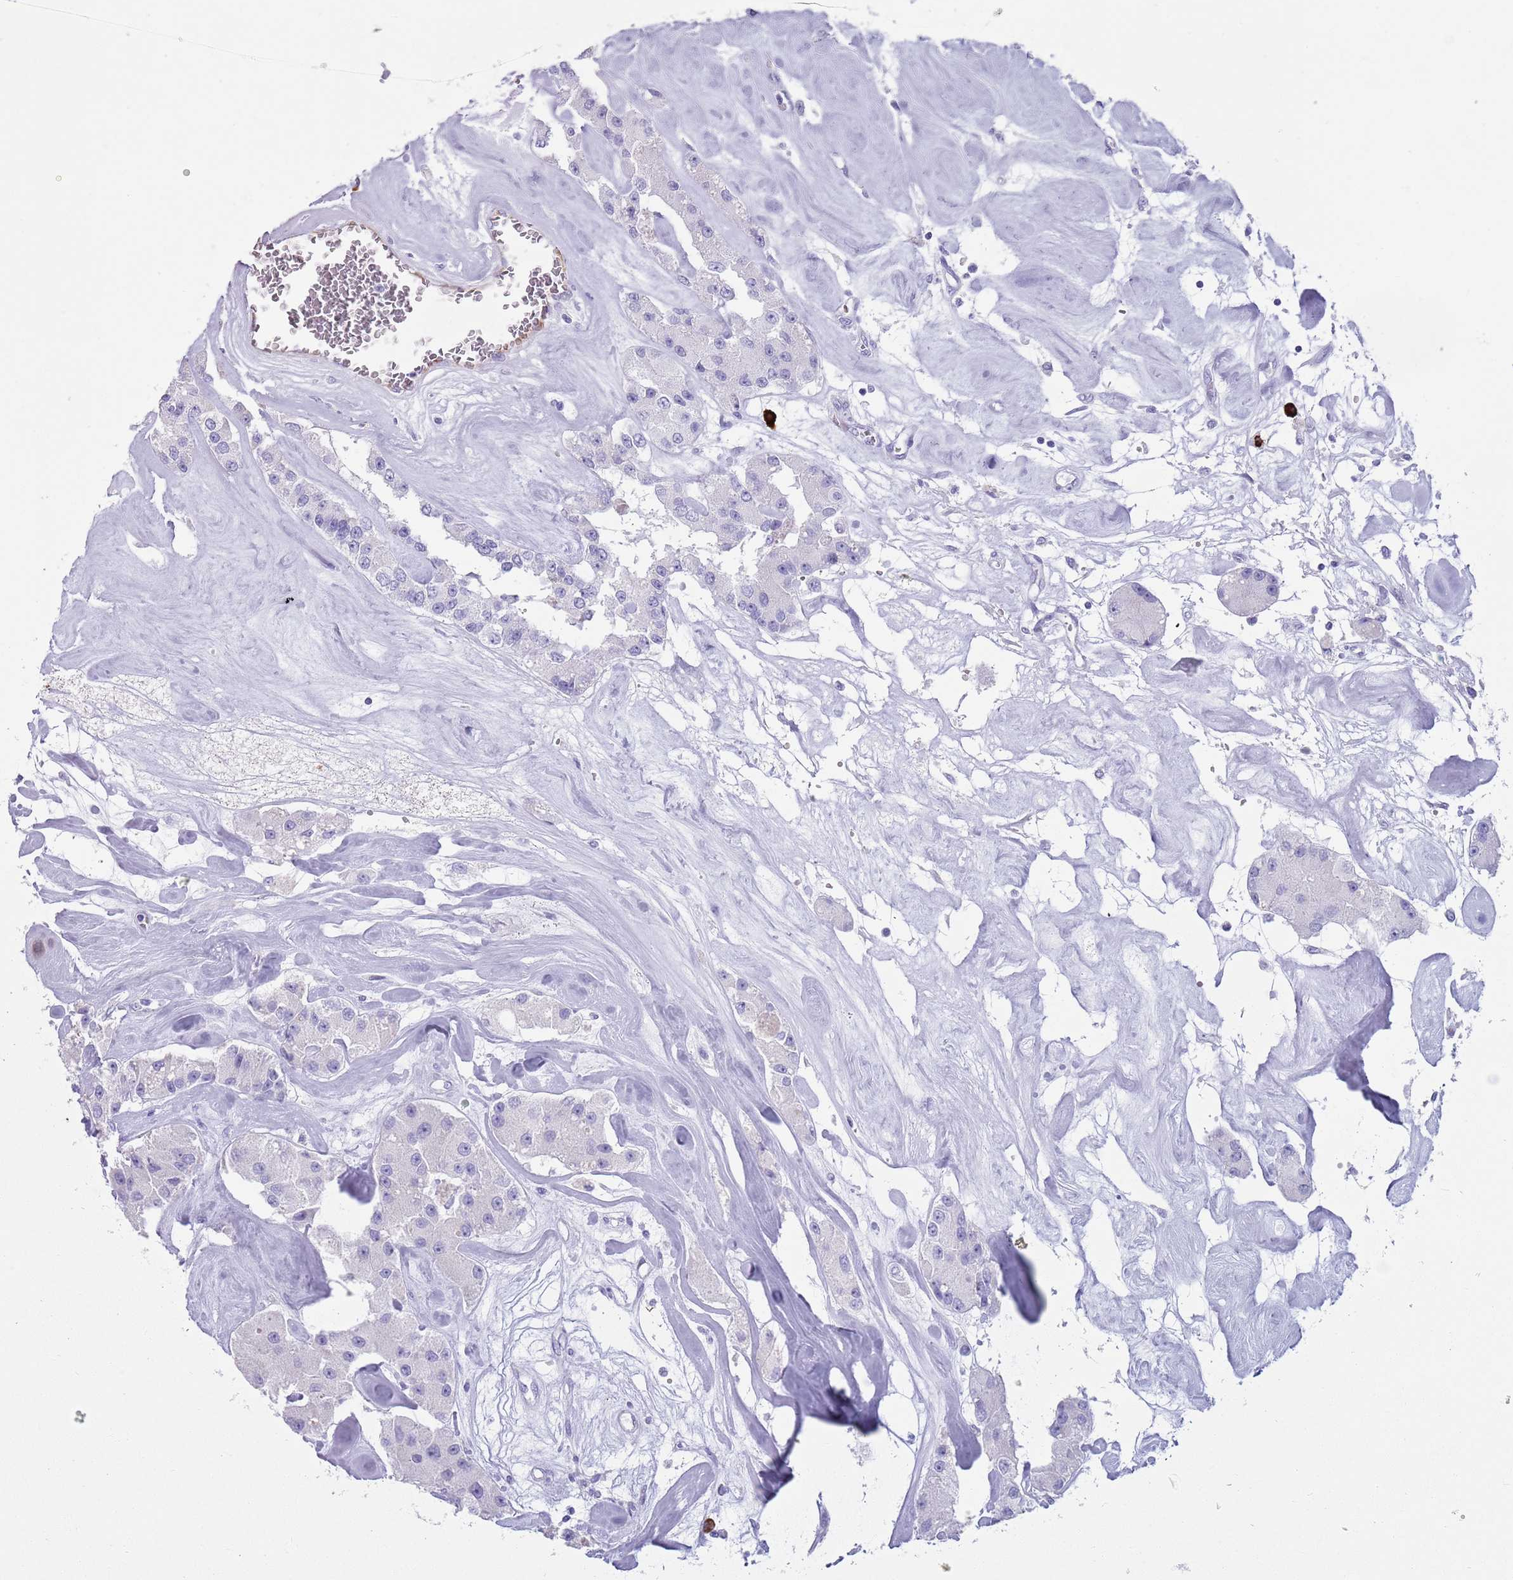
{"staining": {"intensity": "negative", "quantity": "none", "location": "none"}, "tissue": "carcinoid", "cell_type": "Tumor cells", "image_type": "cancer", "snomed": [{"axis": "morphology", "description": "Carcinoid, malignant, NOS"}, {"axis": "topography", "description": "Pancreas"}], "caption": "Tumor cells show no significant protein staining in carcinoid (malignant).", "gene": "LY6G5B", "patient": {"sex": "male", "age": 41}}